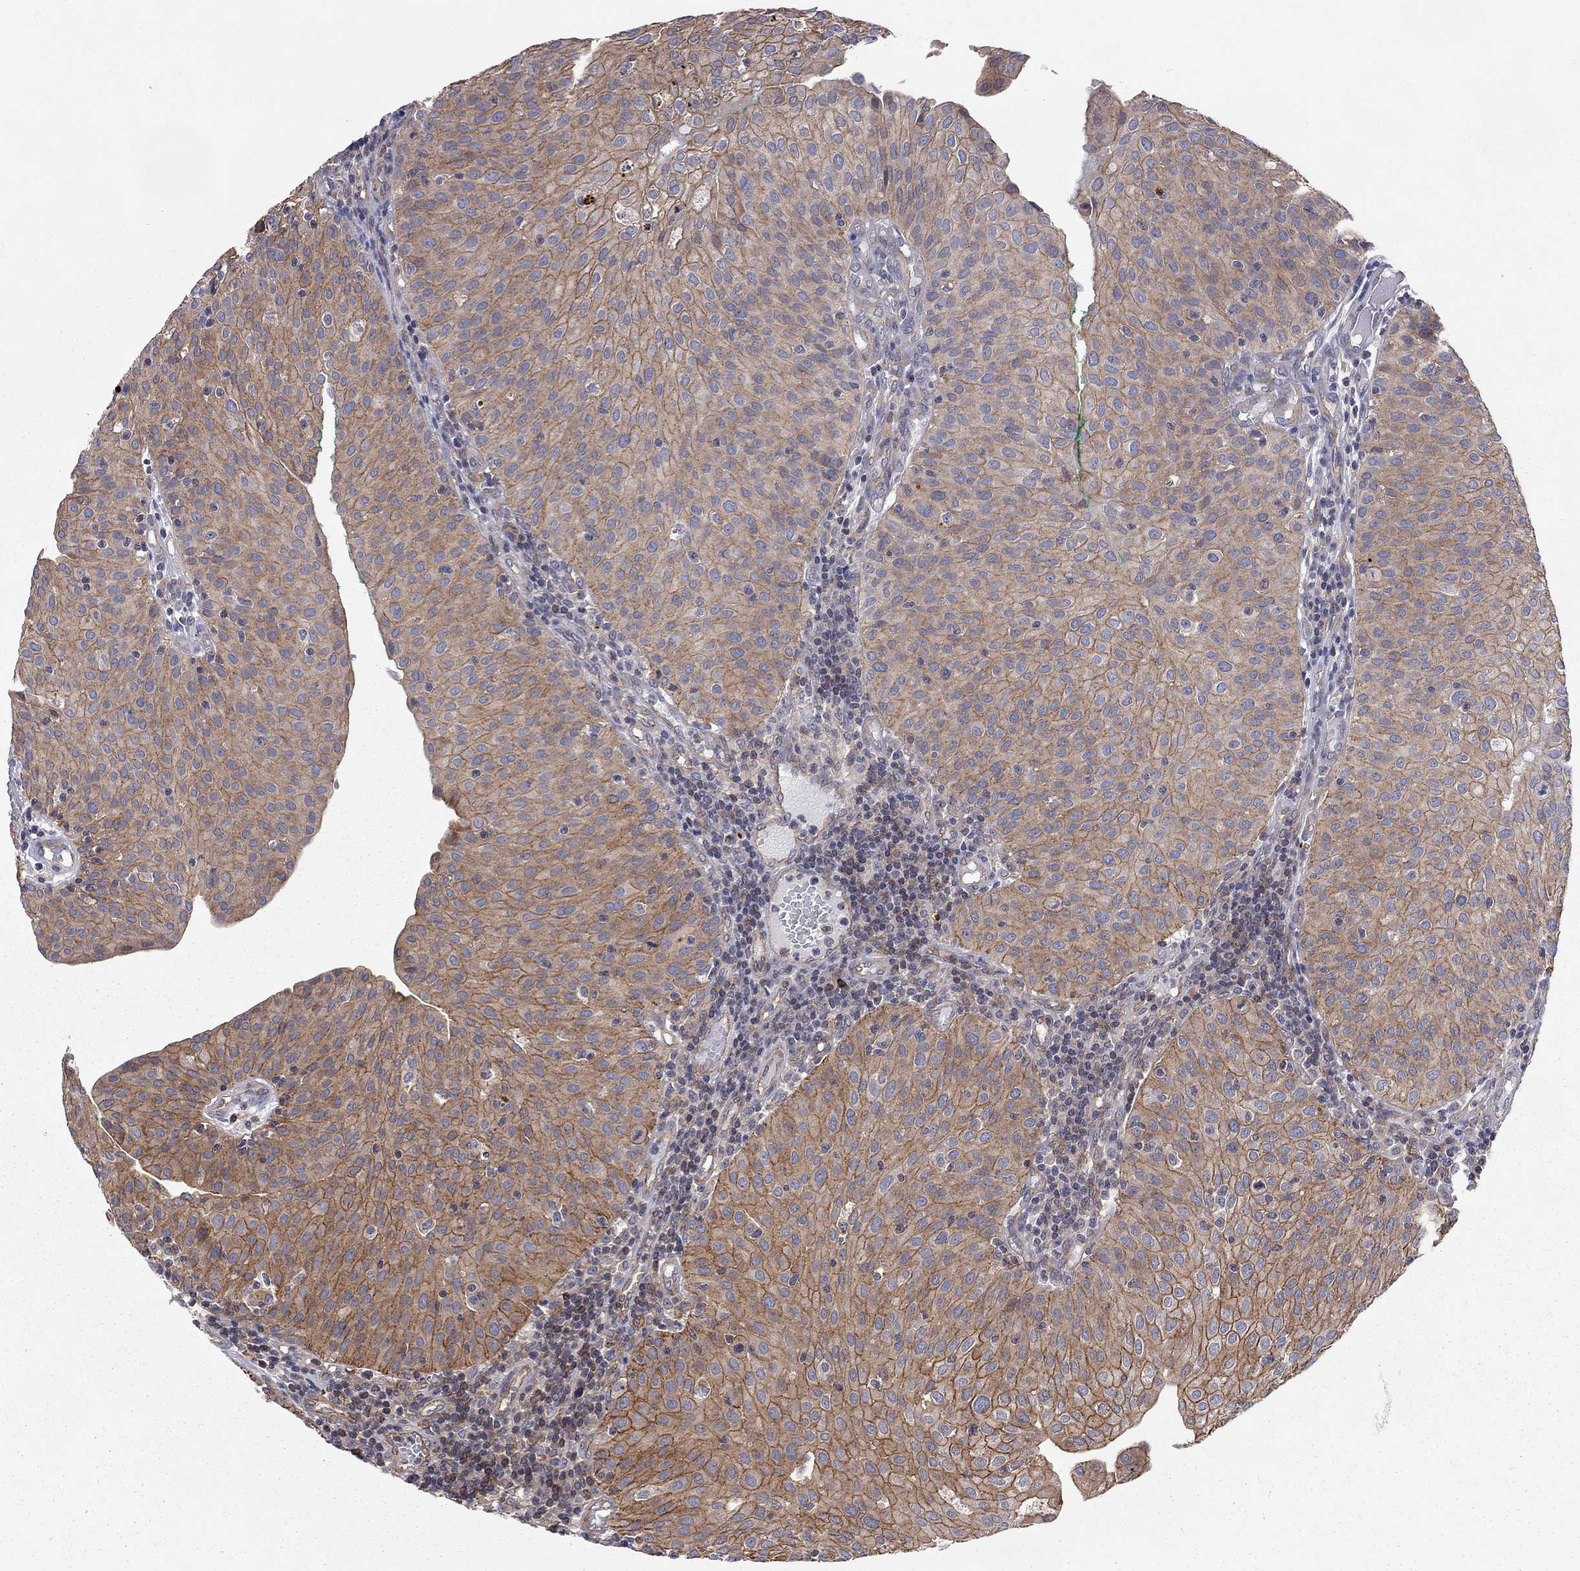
{"staining": {"intensity": "strong", "quantity": "25%-75%", "location": "cytoplasmic/membranous"}, "tissue": "urothelial cancer", "cell_type": "Tumor cells", "image_type": "cancer", "snomed": [{"axis": "morphology", "description": "Urothelial carcinoma, Low grade"}, {"axis": "topography", "description": "Urinary bladder"}], "caption": "Brown immunohistochemical staining in human urothelial cancer exhibits strong cytoplasmic/membranous staining in about 25%-75% of tumor cells. (Stains: DAB in brown, nuclei in blue, Microscopy: brightfield microscopy at high magnification).", "gene": "RASEF", "patient": {"sex": "male", "age": 54}}